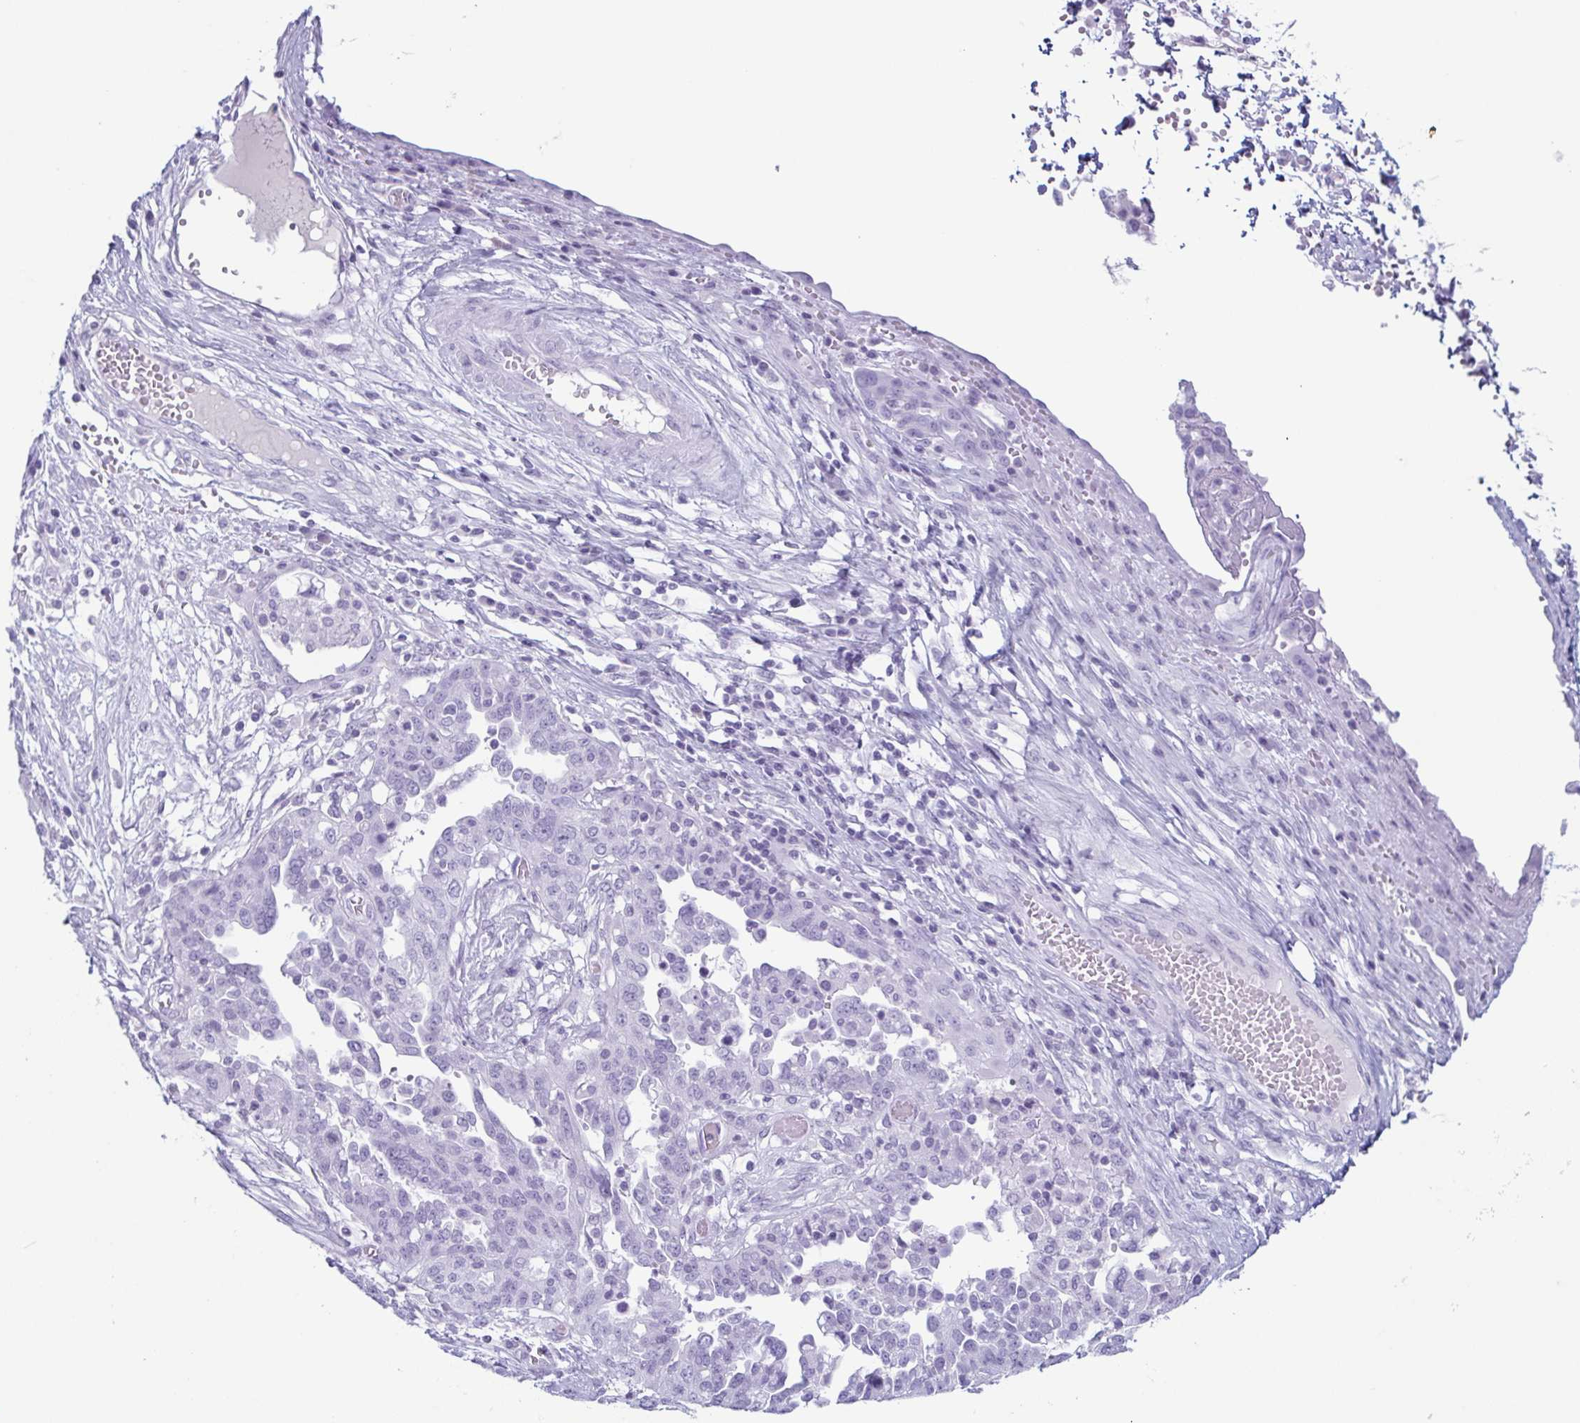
{"staining": {"intensity": "negative", "quantity": "none", "location": "none"}, "tissue": "ovarian cancer", "cell_type": "Tumor cells", "image_type": "cancer", "snomed": [{"axis": "morphology", "description": "Cystadenocarcinoma, serous, NOS"}, {"axis": "topography", "description": "Ovary"}], "caption": "Immunohistochemistry (IHC) of human ovarian cancer (serous cystadenocarcinoma) shows no expression in tumor cells.", "gene": "ENKUR", "patient": {"sex": "female", "age": 67}}